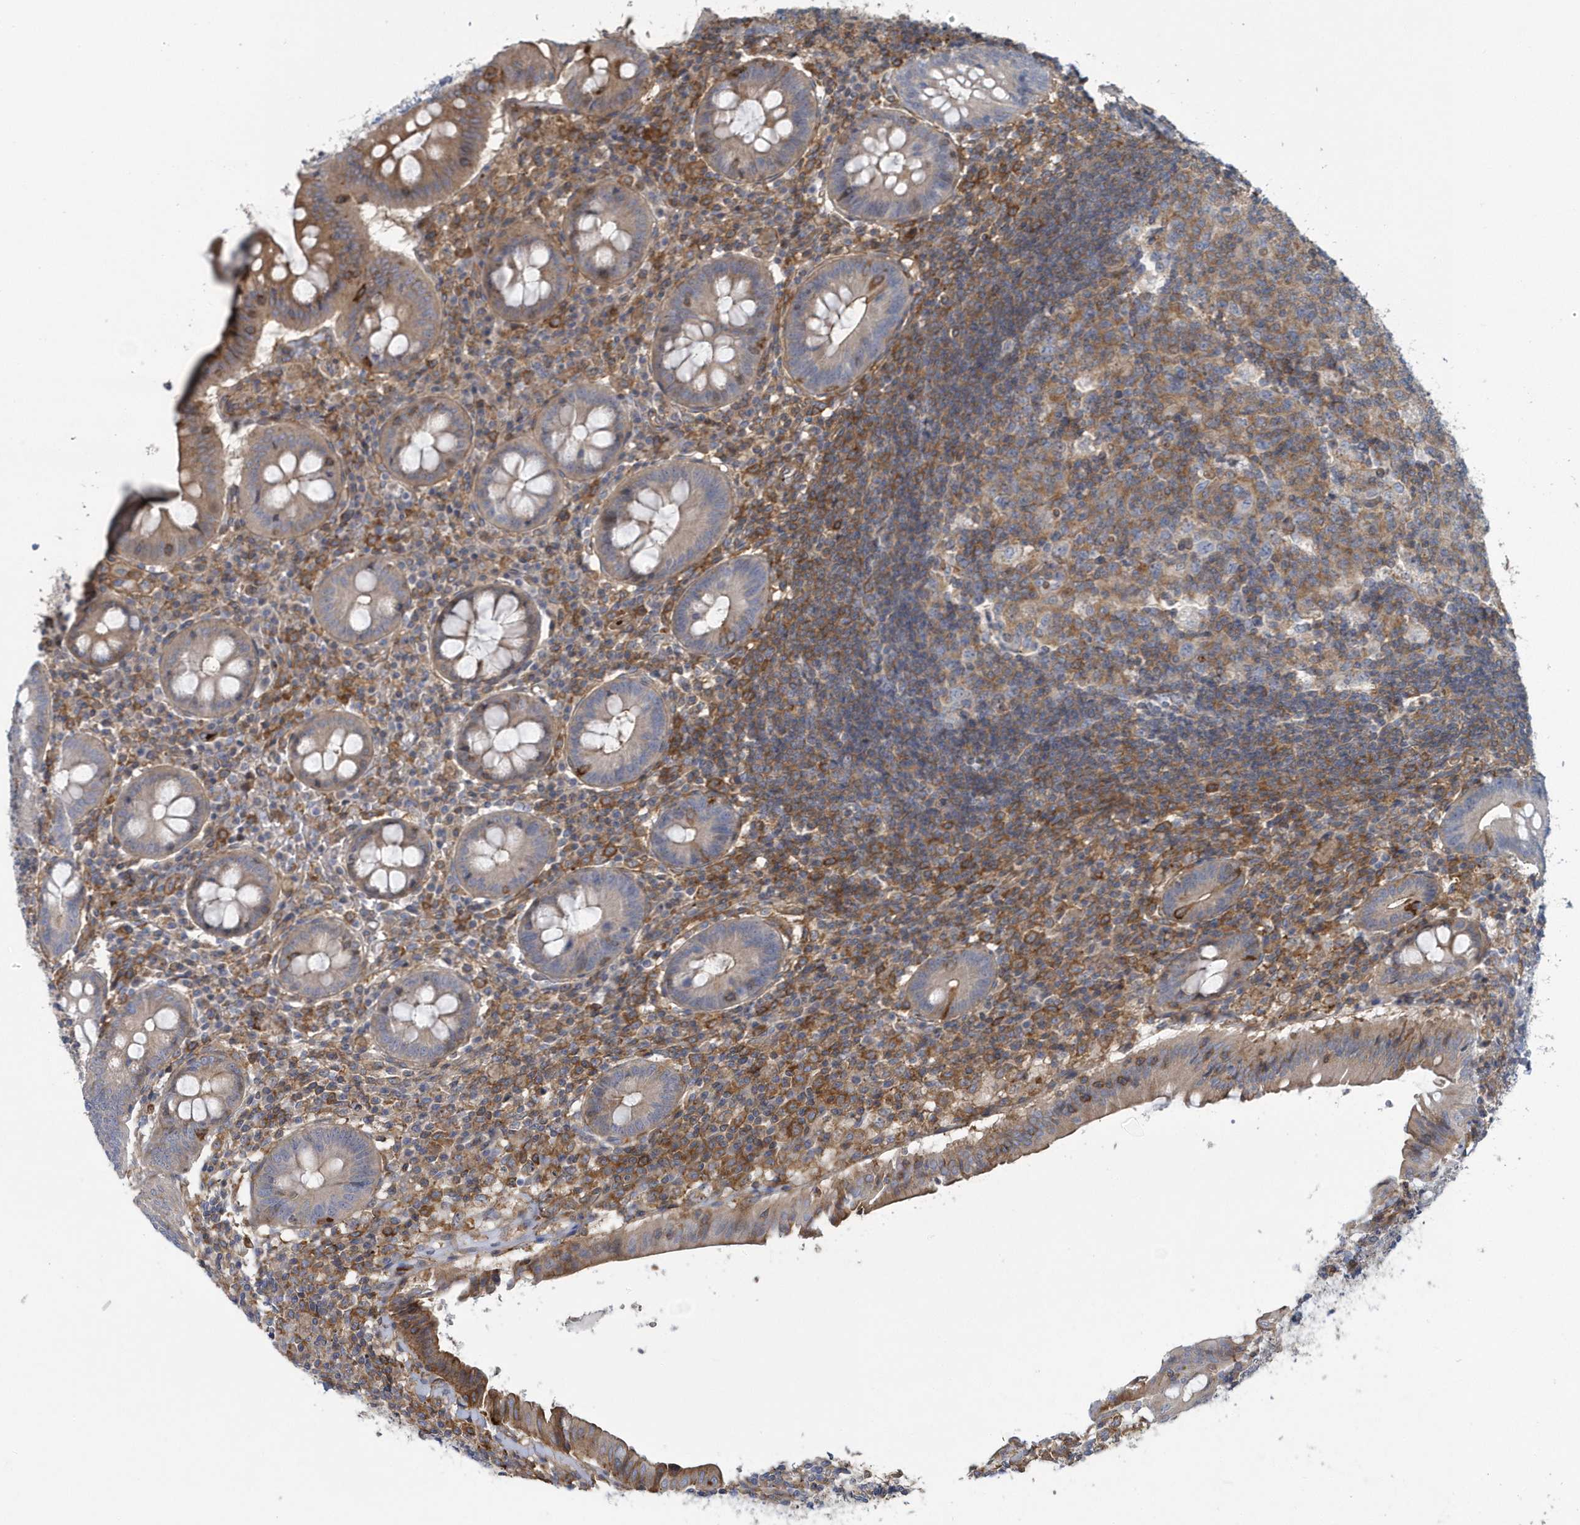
{"staining": {"intensity": "weak", "quantity": "<25%", "location": "cytoplasmic/membranous"}, "tissue": "appendix", "cell_type": "Glandular cells", "image_type": "normal", "snomed": [{"axis": "morphology", "description": "Normal tissue, NOS"}, {"axis": "topography", "description": "Appendix"}], "caption": "High power microscopy histopathology image of an immunohistochemistry histopathology image of benign appendix, revealing no significant staining in glandular cells.", "gene": "ARAP2", "patient": {"sex": "female", "age": 54}}